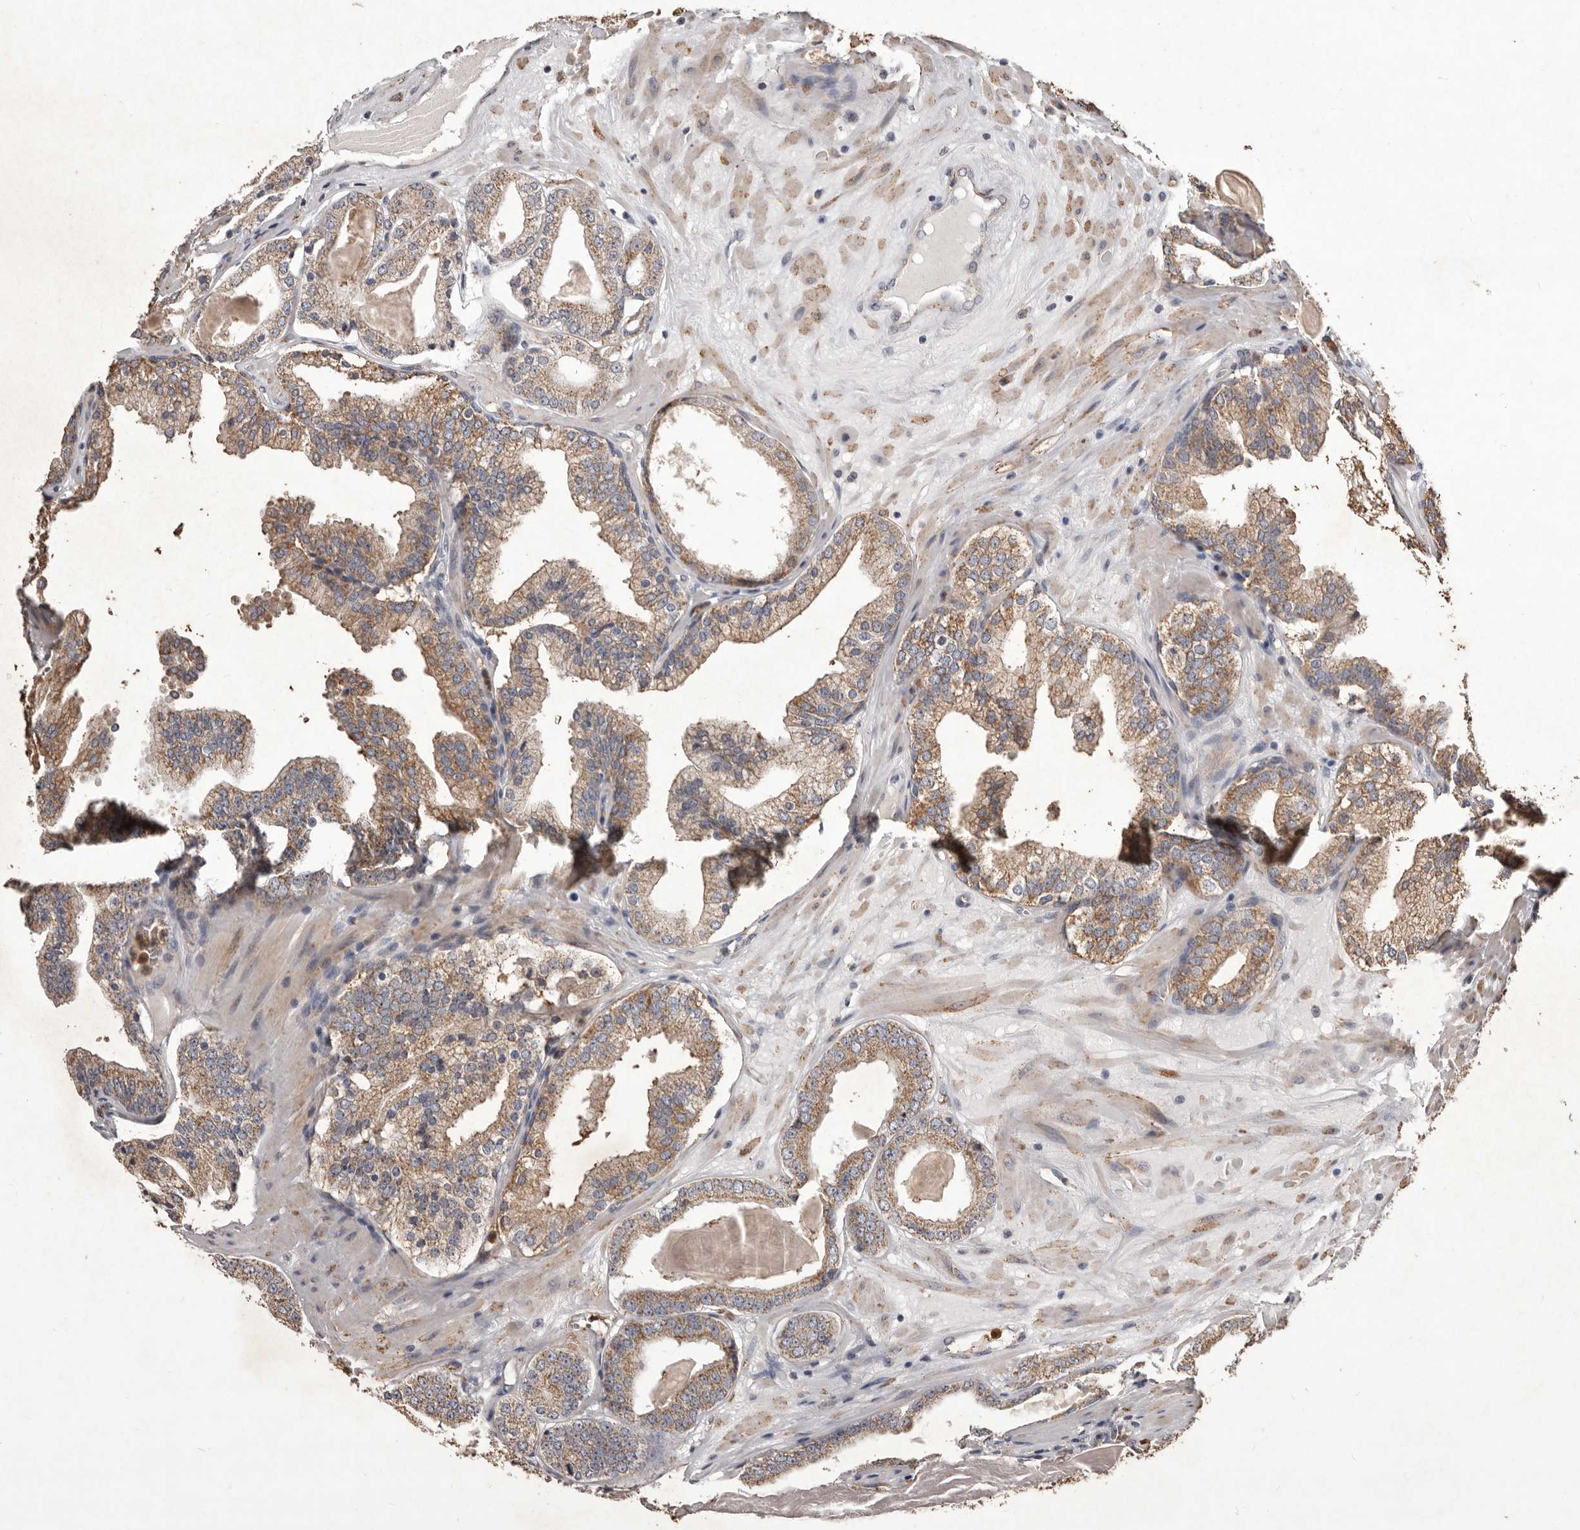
{"staining": {"intensity": "moderate", "quantity": ">75%", "location": "cytoplasmic/membranous"}, "tissue": "prostate cancer", "cell_type": "Tumor cells", "image_type": "cancer", "snomed": [{"axis": "morphology", "description": "Adenocarcinoma, High grade"}, {"axis": "topography", "description": "Prostate"}], "caption": "Tumor cells exhibit moderate cytoplasmic/membranous staining in approximately >75% of cells in prostate cancer (high-grade adenocarcinoma). (DAB IHC, brown staining for protein, blue staining for nuclei).", "gene": "CXCL14", "patient": {"sex": "male", "age": 68}}